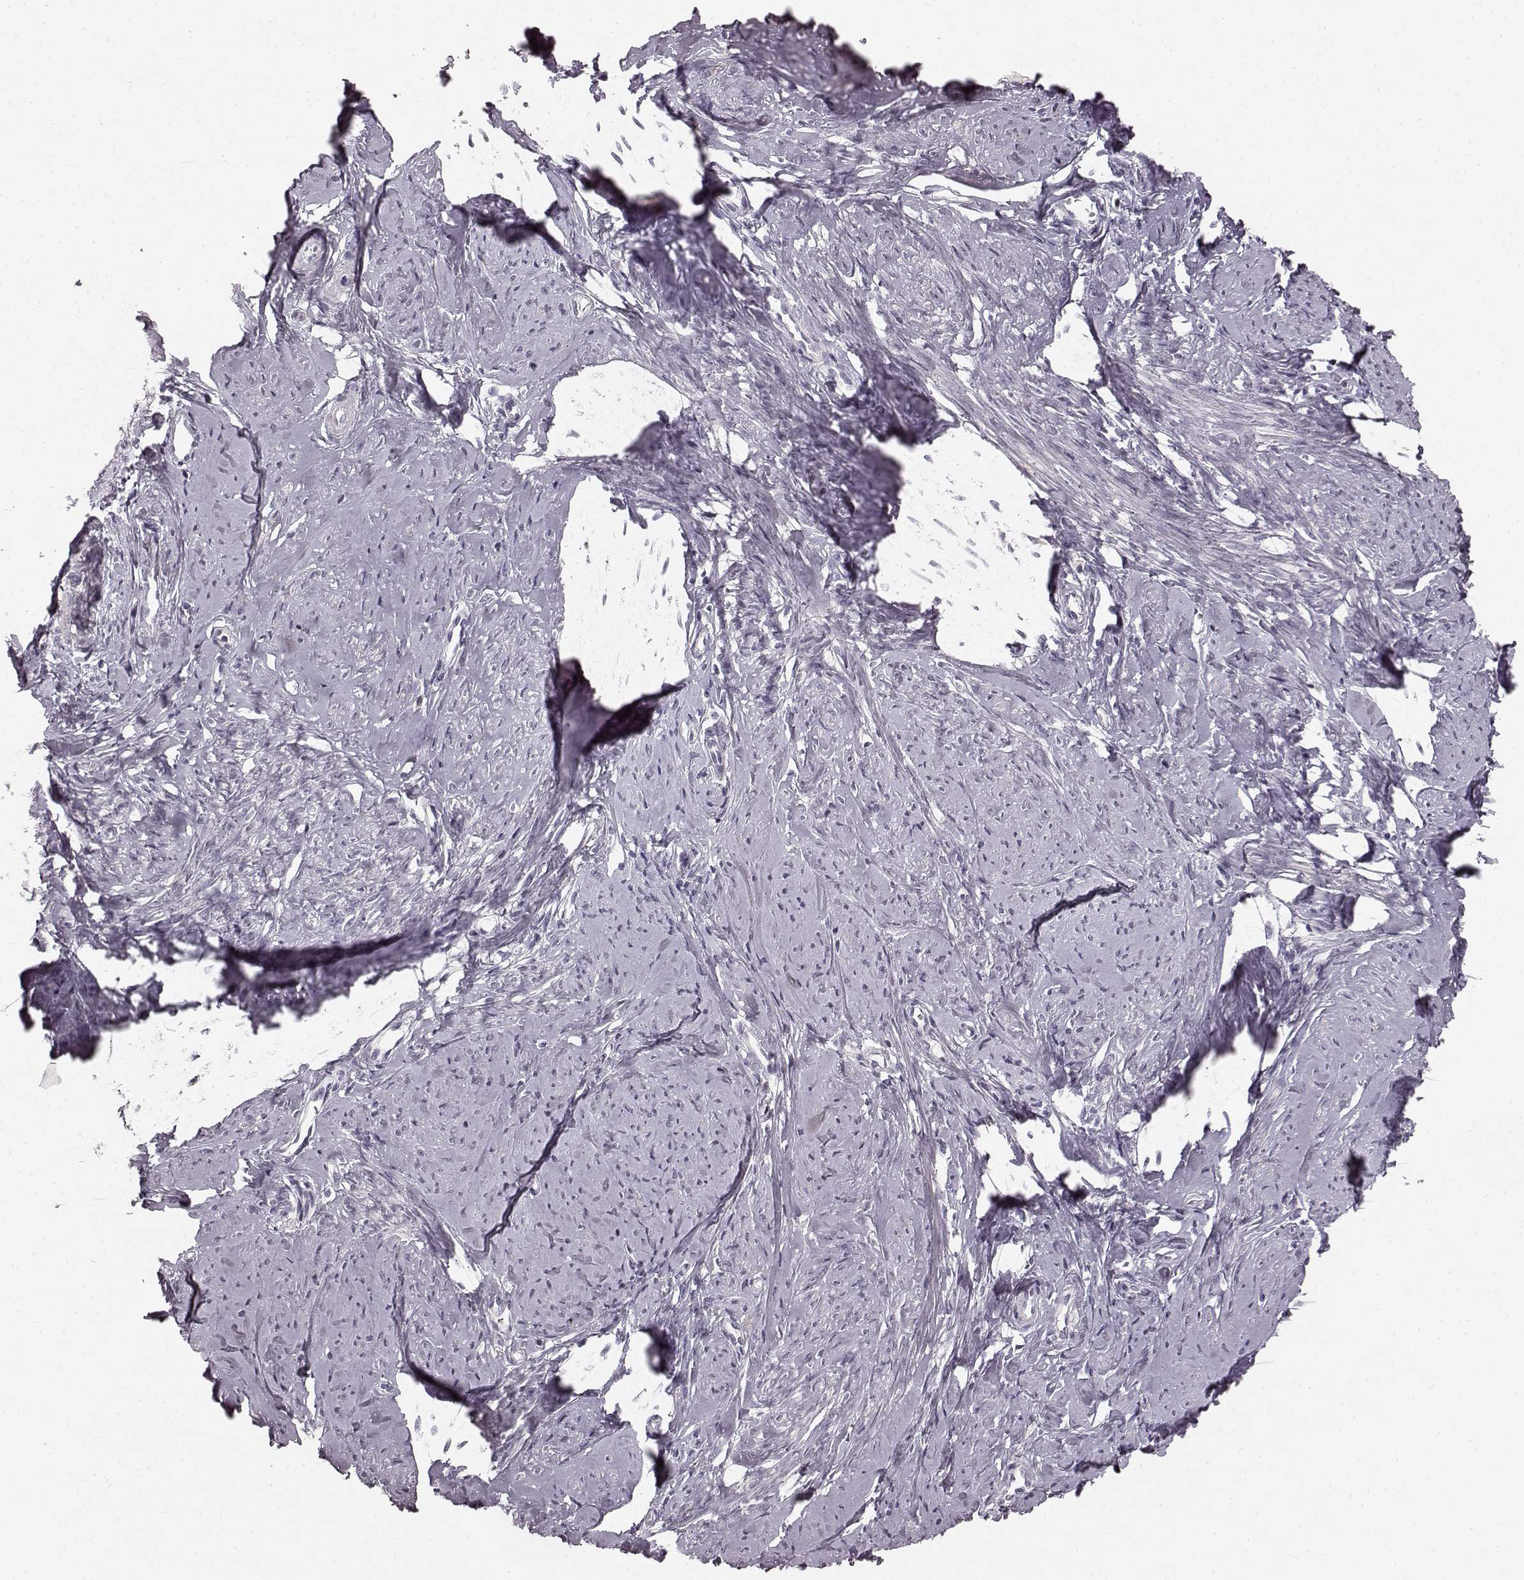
{"staining": {"intensity": "negative", "quantity": "none", "location": "none"}, "tissue": "smooth muscle", "cell_type": "Smooth muscle cells", "image_type": "normal", "snomed": [{"axis": "morphology", "description": "Normal tissue, NOS"}, {"axis": "topography", "description": "Smooth muscle"}], "caption": "There is no significant expression in smooth muscle cells of smooth muscle. (DAB immunohistochemistry (IHC) visualized using brightfield microscopy, high magnification).", "gene": "RIT2", "patient": {"sex": "female", "age": 48}}